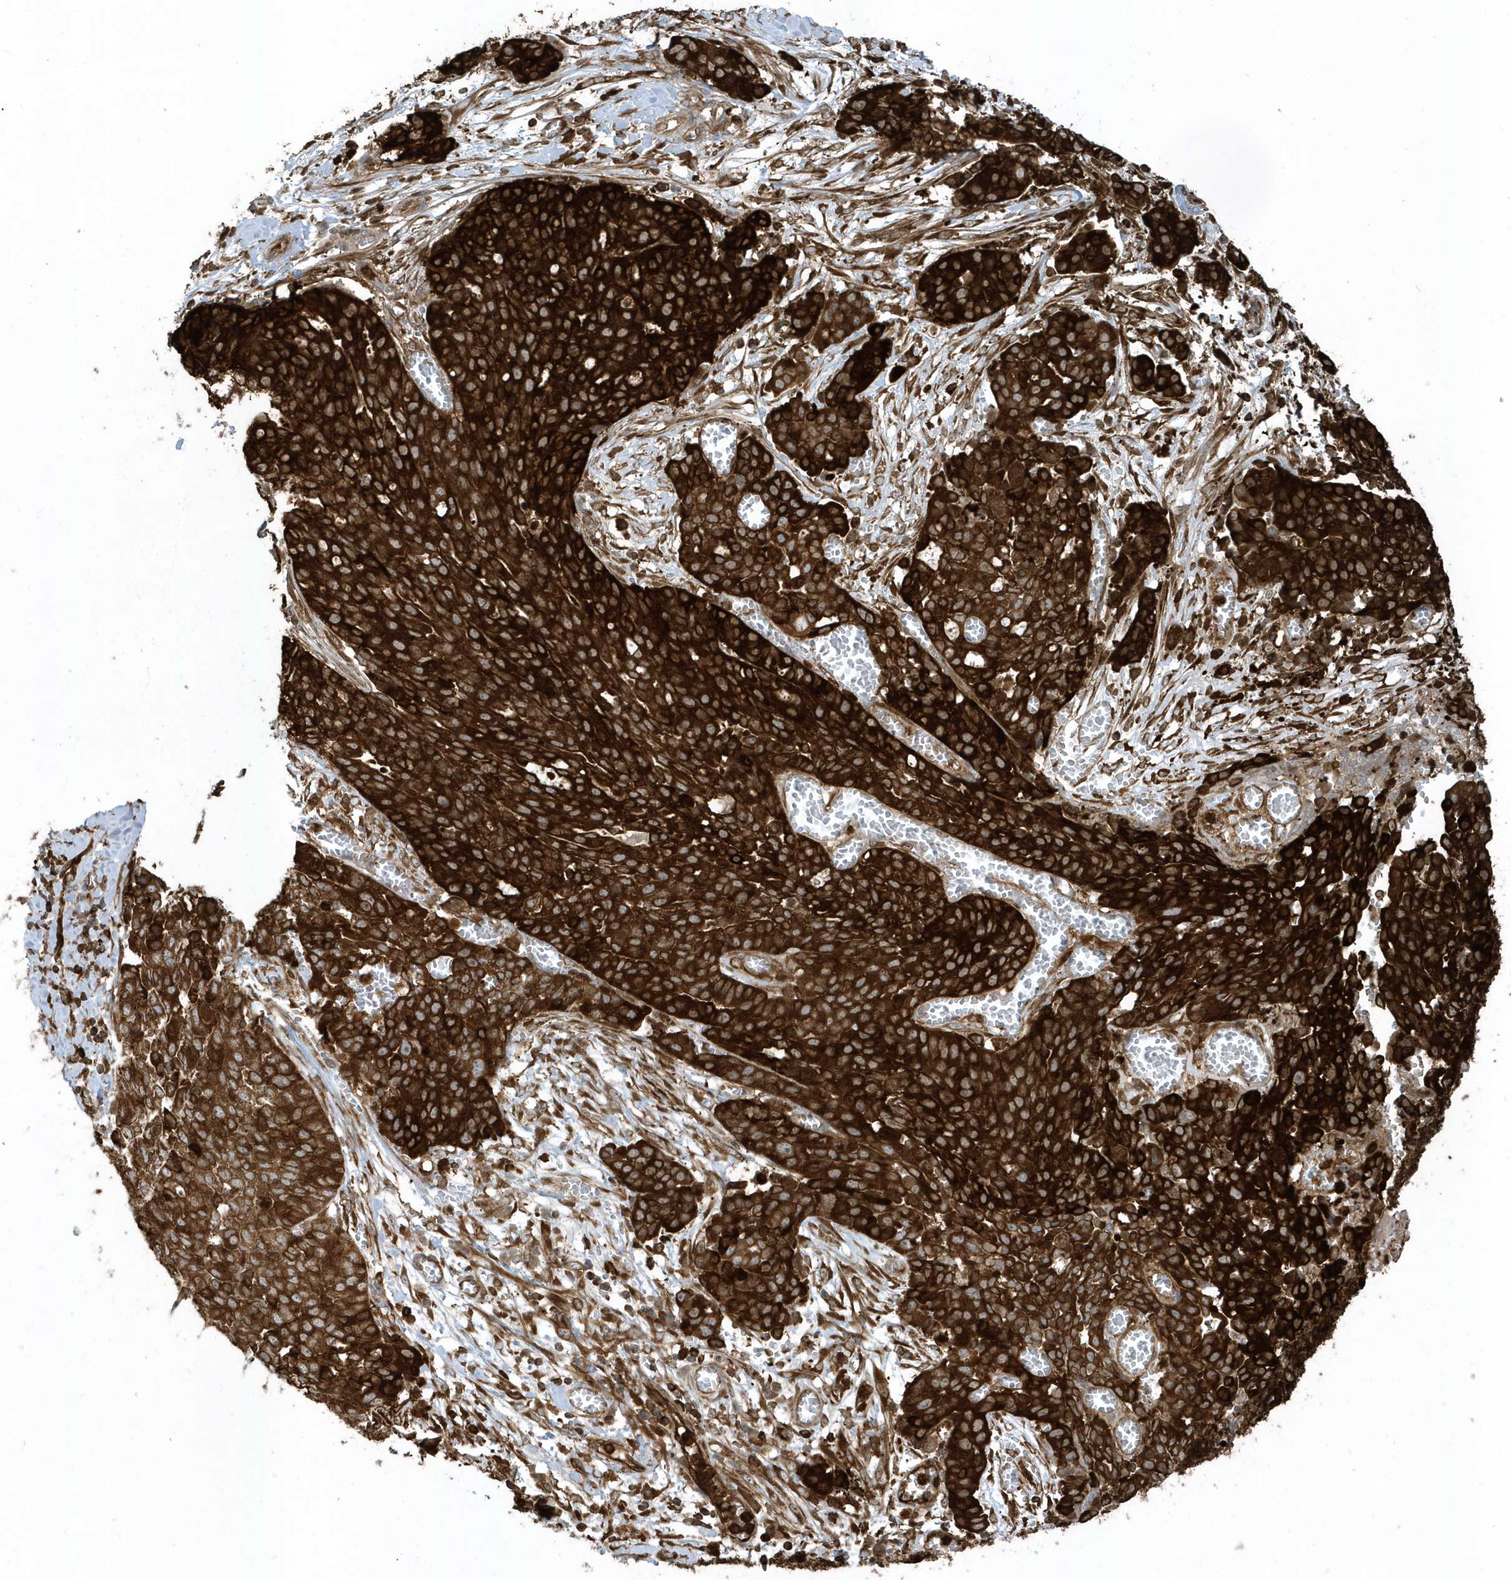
{"staining": {"intensity": "strong", "quantity": ">75%", "location": "cytoplasmic/membranous"}, "tissue": "ovarian cancer", "cell_type": "Tumor cells", "image_type": "cancer", "snomed": [{"axis": "morphology", "description": "Cystadenocarcinoma, serous, NOS"}, {"axis": "topography", "description": "Soft tissue"}, {"axis": "topography", "description": "Ovary"}], "caption": "Immunohistochemical staining of ovarian cancer (serous cystadenocarcinoma) demonstrates high levels of strong cytoplasmic/membranous expression in approximately >75% of tumor cells.", "gene": "CLCN6", "patient": {"sex": "female", "age": 57}}